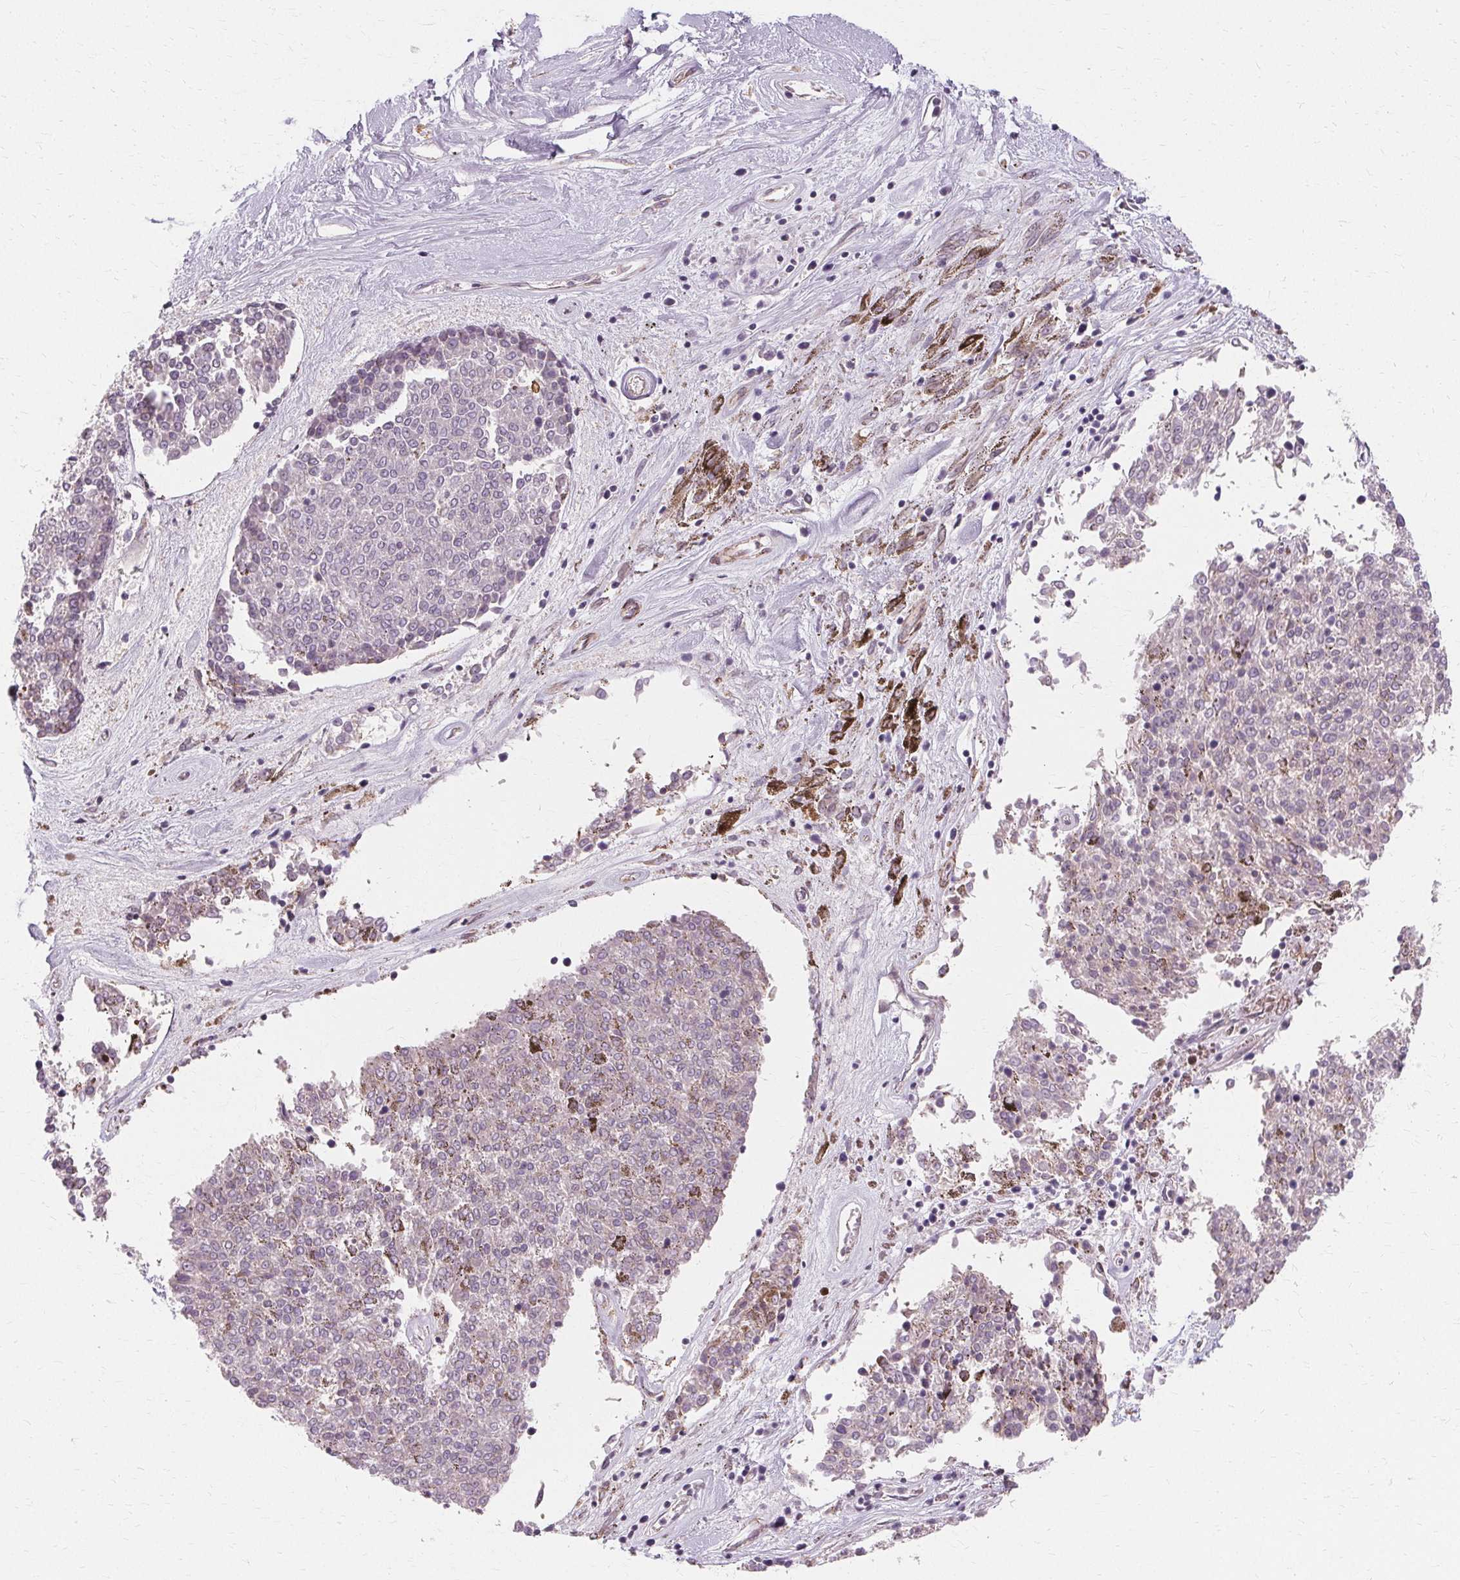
{"staining": {"intensity": "negative", "quantity": "none", "location": "none"}, "tissue": "melanoma", "cell_type": "Tumor cells", "image_type": "cancer", "snomed": [{"axis": "morphology", "description": "Malignant melanoma, NOS"}, {"axis": "topography", "description": "Skin"}], "caption": "Tumor cells show no significant staining in malignant melanoma.", "gene": "USP8", "patient": {"sex": "female", "age": 72}}